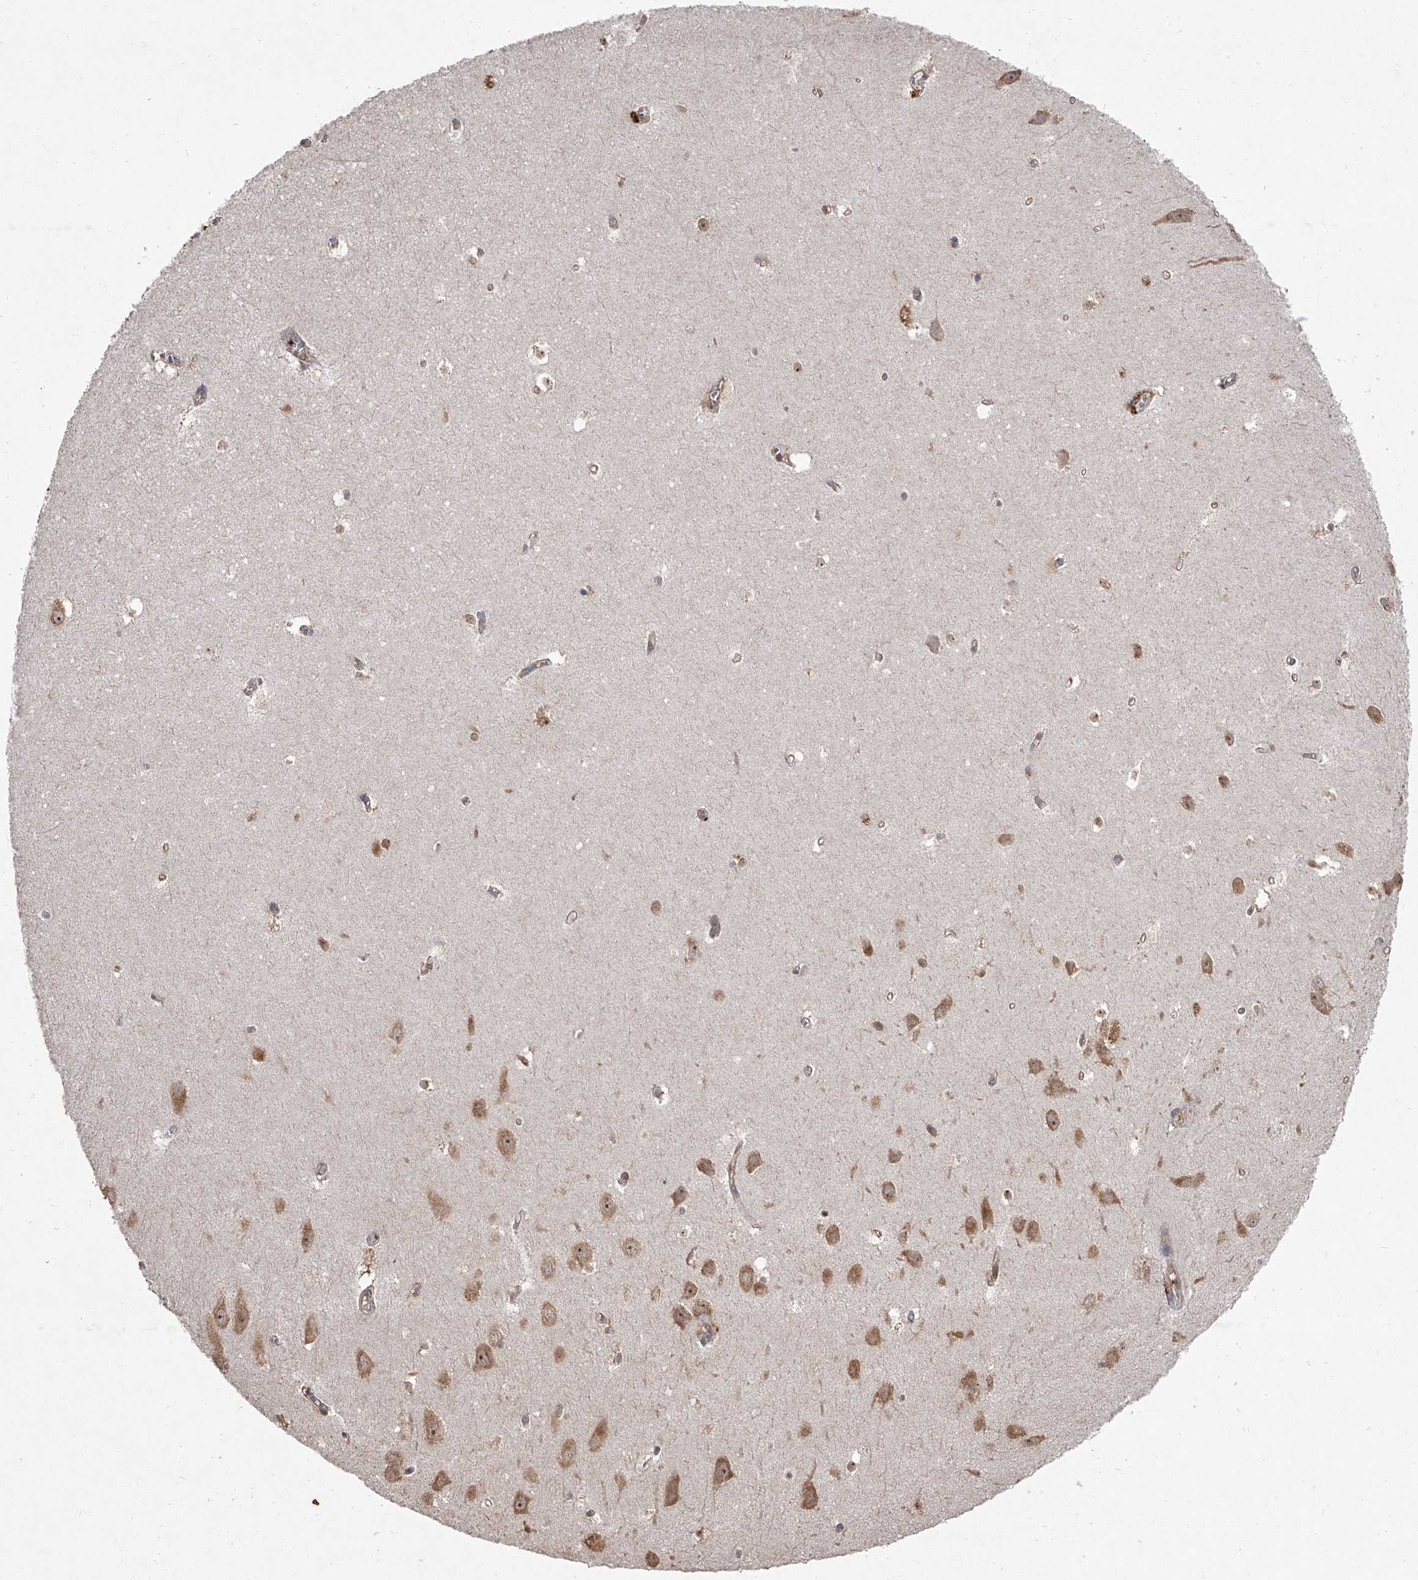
{"staining": {"intensity": "negative", "quantity": "none", "location": "none"}, "tissue": "hippocampus", "cell_type": "Glial cells", "image_type": "normal", "snomed": [{"axis": "morphology", "description": "Normal tissue, NOS"}, {"axis": "topography", "description": "Hippocampus"}], "caption": "Hippocampus was stained to show a protein in brown. There is no significant positivity in glial cells. (Immunohistochemistry (ihc), brightfield microscopy, high magnification).", "gene": "EIF2S2", "patient": {"sex": "female", "age": 64}}